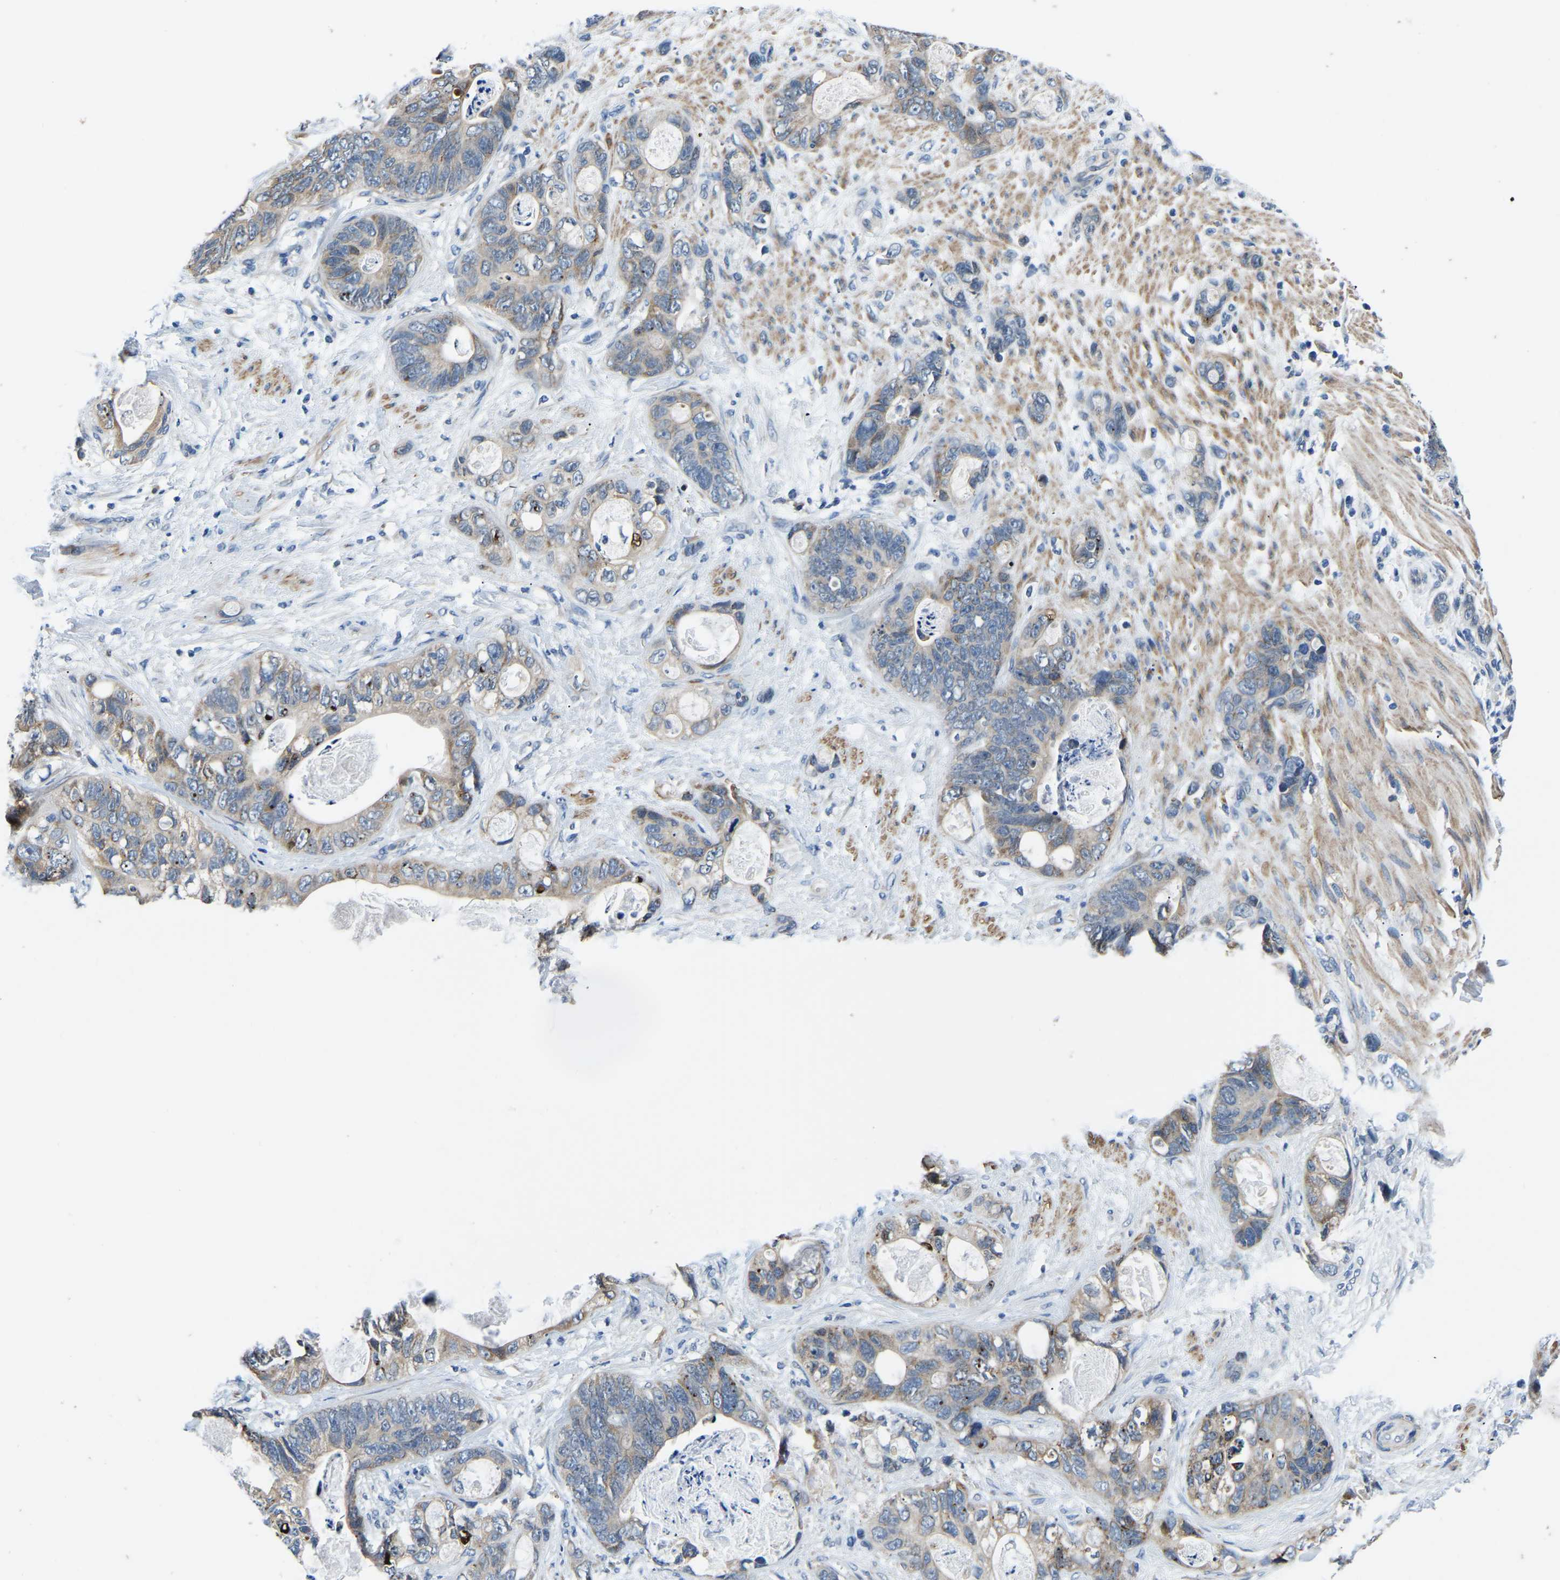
{"staining": {"intensity": "weak", "quantity": "25%-75%", "location": "cytoplasmic/membranous"}, "tissue": "stomach cancer", "cell_type": "Tumor cells", "image_type": "cancer", "snomed": [{"axis": "morphology", "description": "Normal tissue, NOS"}, {"axis": "morphology", "description": "Adenocarcinoma, NOS"}, {"axis": "topography", "description": "Stomach"}], "caption": "This is an image of immunohistochemistry staining of stomach adenocarcinoma, which shows weak positivity in the cytoplasmic/membranous of tumor cells.", "gene": "LIAS", "patient": {"sex": "female", "age": 89}}